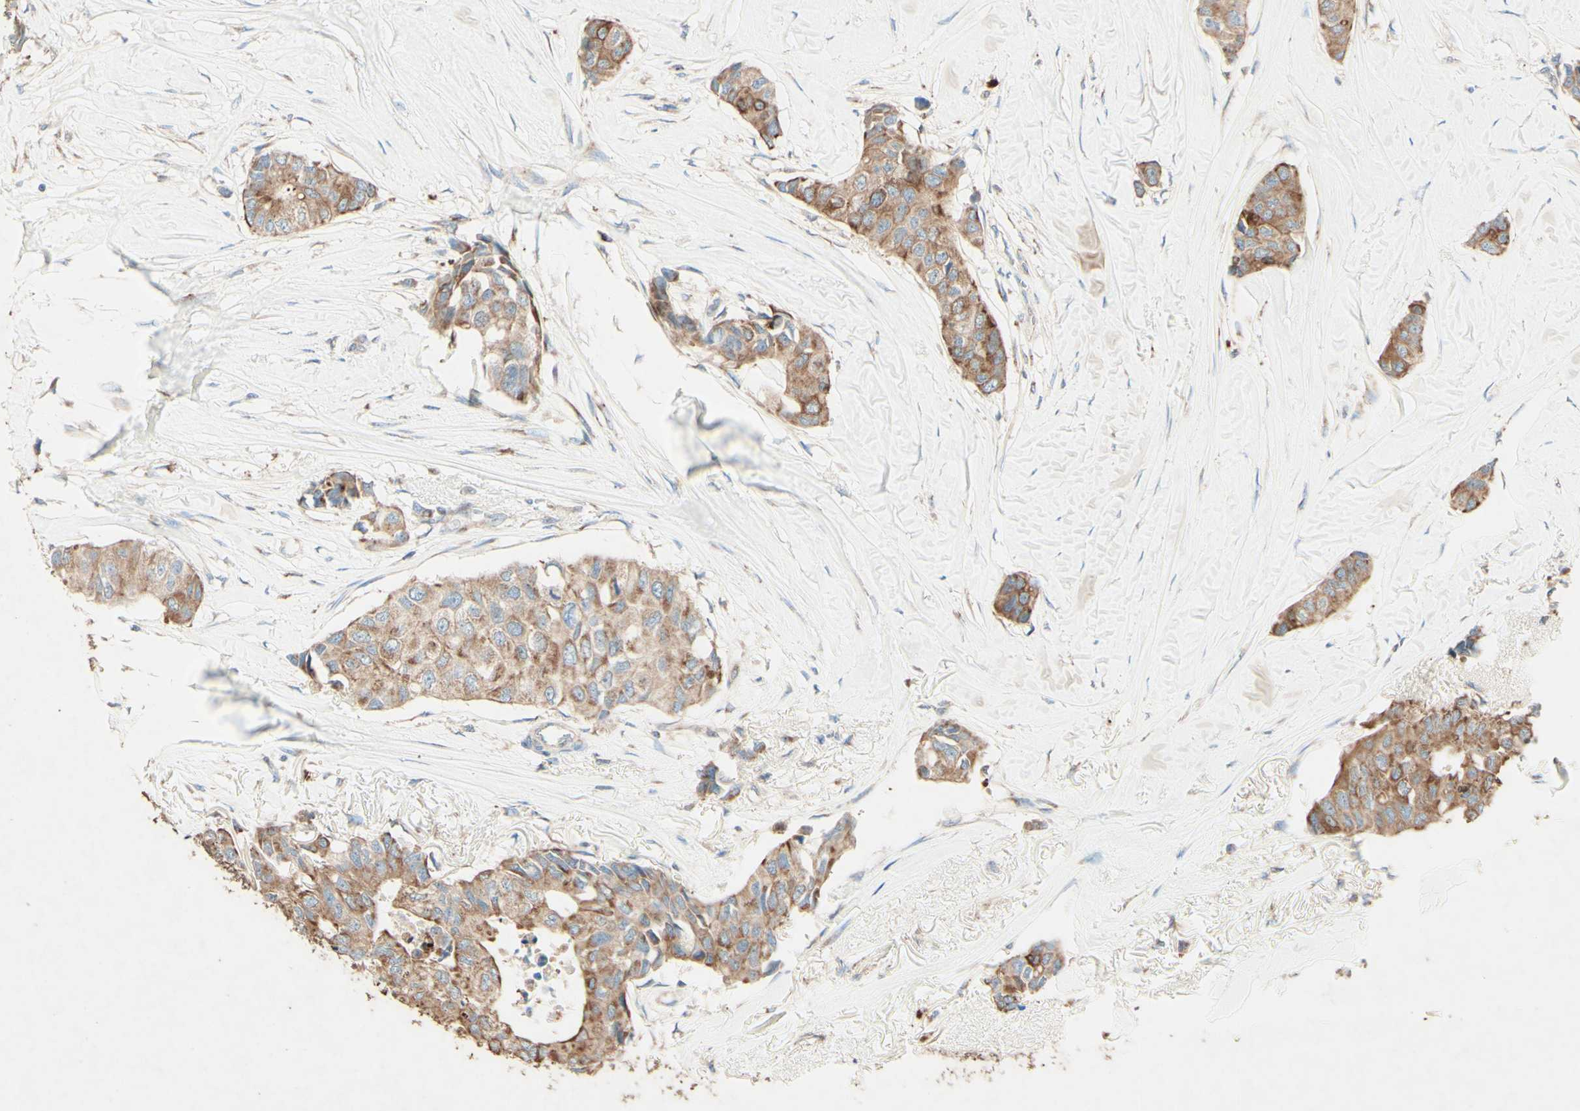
{"staining": {"intensity": "moderate", "quantity": ">75%", "location": "cytoplasmic/membranous"}, "tissue": "breast cancer", "cell_type": "Tumor cells", "image_type": "cancer", "snomed": [{"axis": "morphology", "description": "Duct carcinoma"}, {"axis": "topography", "description": "Breast"}], "caption": "This is an image of immunohistochemistry (IHC) staining of breast cancer (invasive ductal carcinoma), which shows moderate expression in the cytoplasmic/membranous of tumor cells.", "gene": "MTM1", "patient": {"sex": "female", "age": 80}}